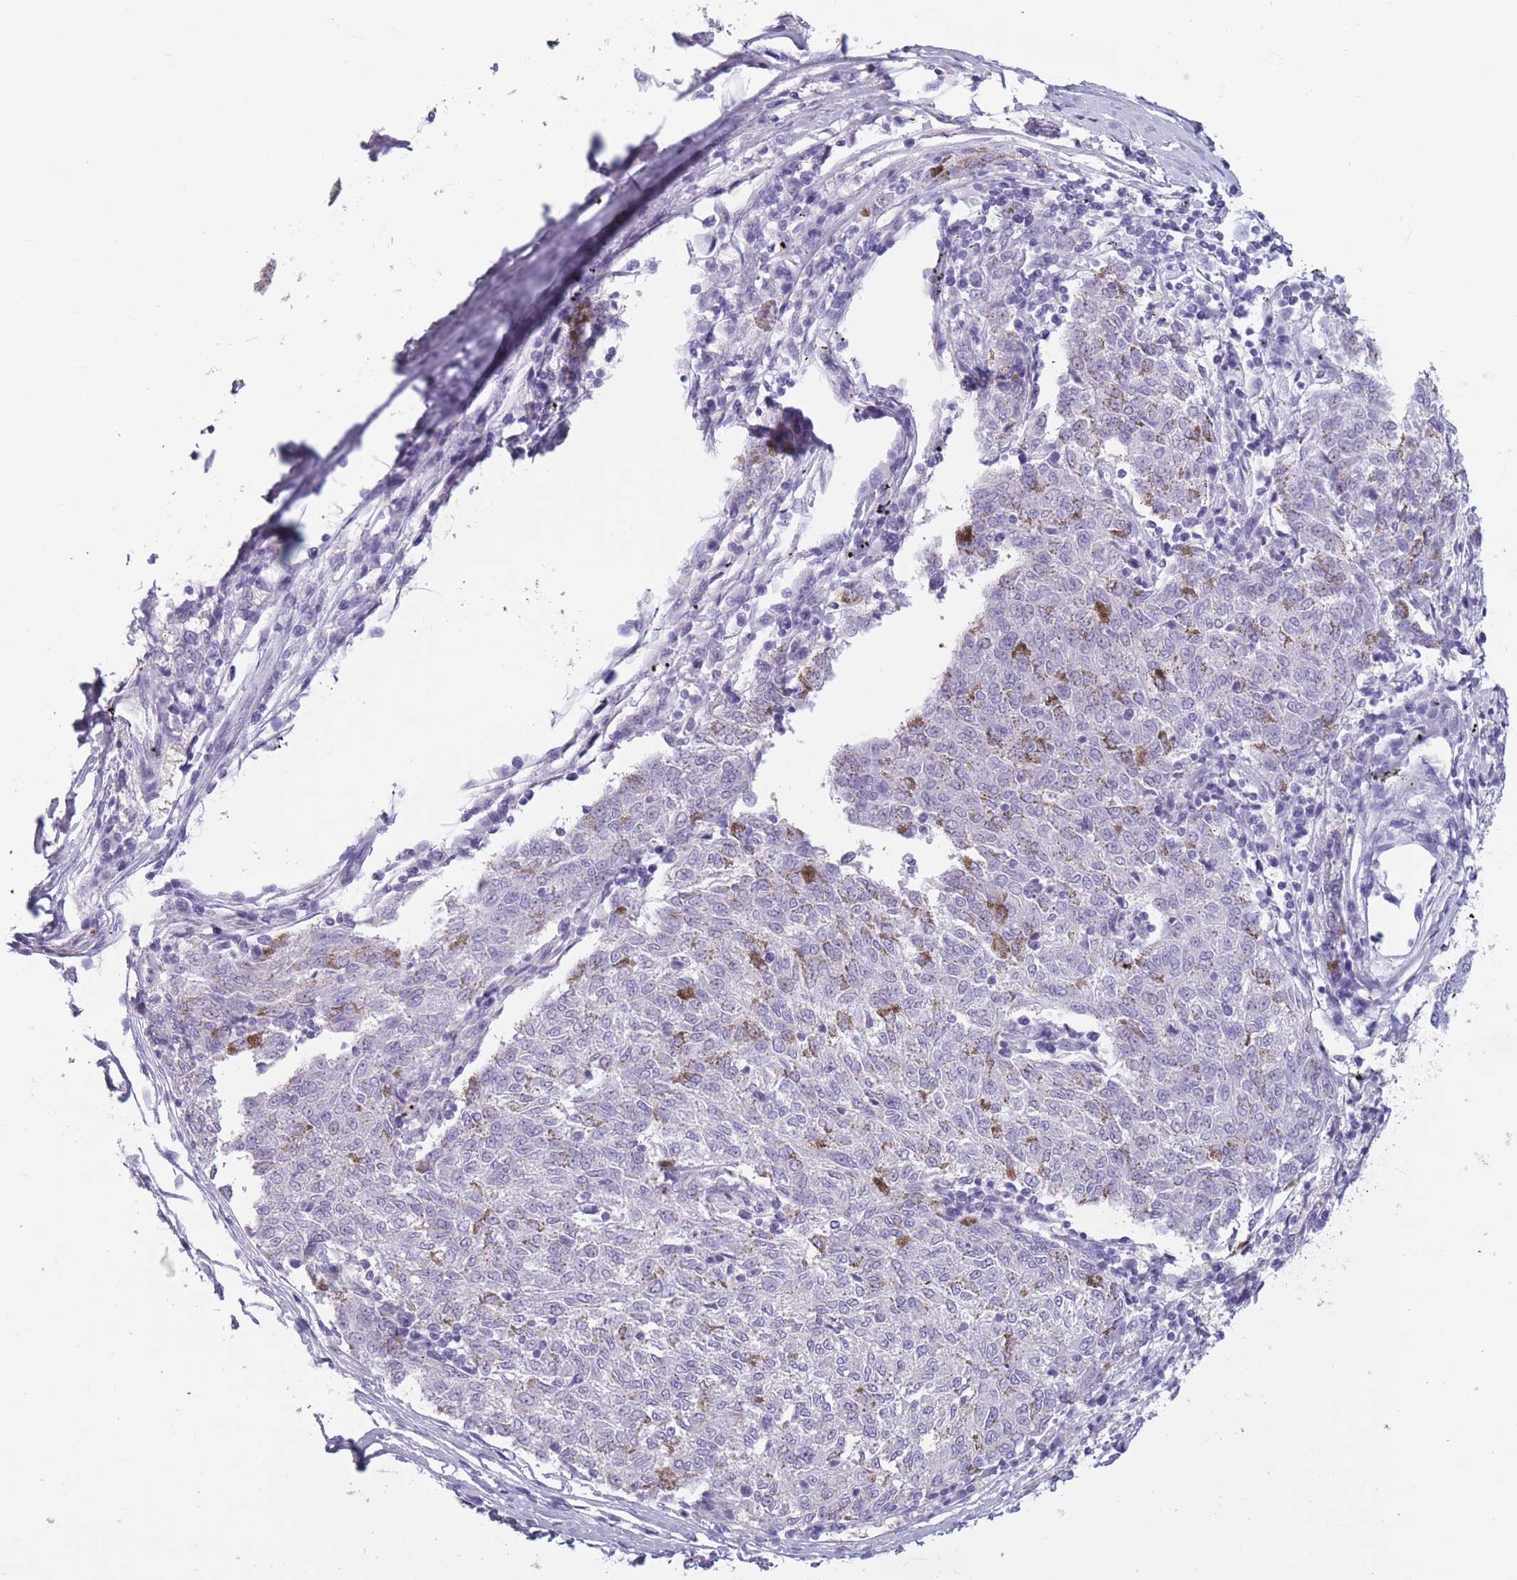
{"staining": {"intensity": "negative", "quantity": "none", "location": "none"}, "tissue": "melanoma", "cell_type": "Tumor cells", "image_type": "cancer", "snomed": [{"axis": "morphology", "description": "Malignant melanoma, NOS"}, {"axis": "topography", "description": "Skin"}], "caption": "This micrograph is of malignant melanoma stained with IHC to label a protein in brown with the nuclei are counter-stained blue. There is no staining in tumor cells. The staining is performed using DAB (3,3'-diaminobenzidine) brown chromogen with nuclei counter-stained in using hematoxylin.", "gene": "OR7C1", "patient": {"sex": "female", "age": 72}}